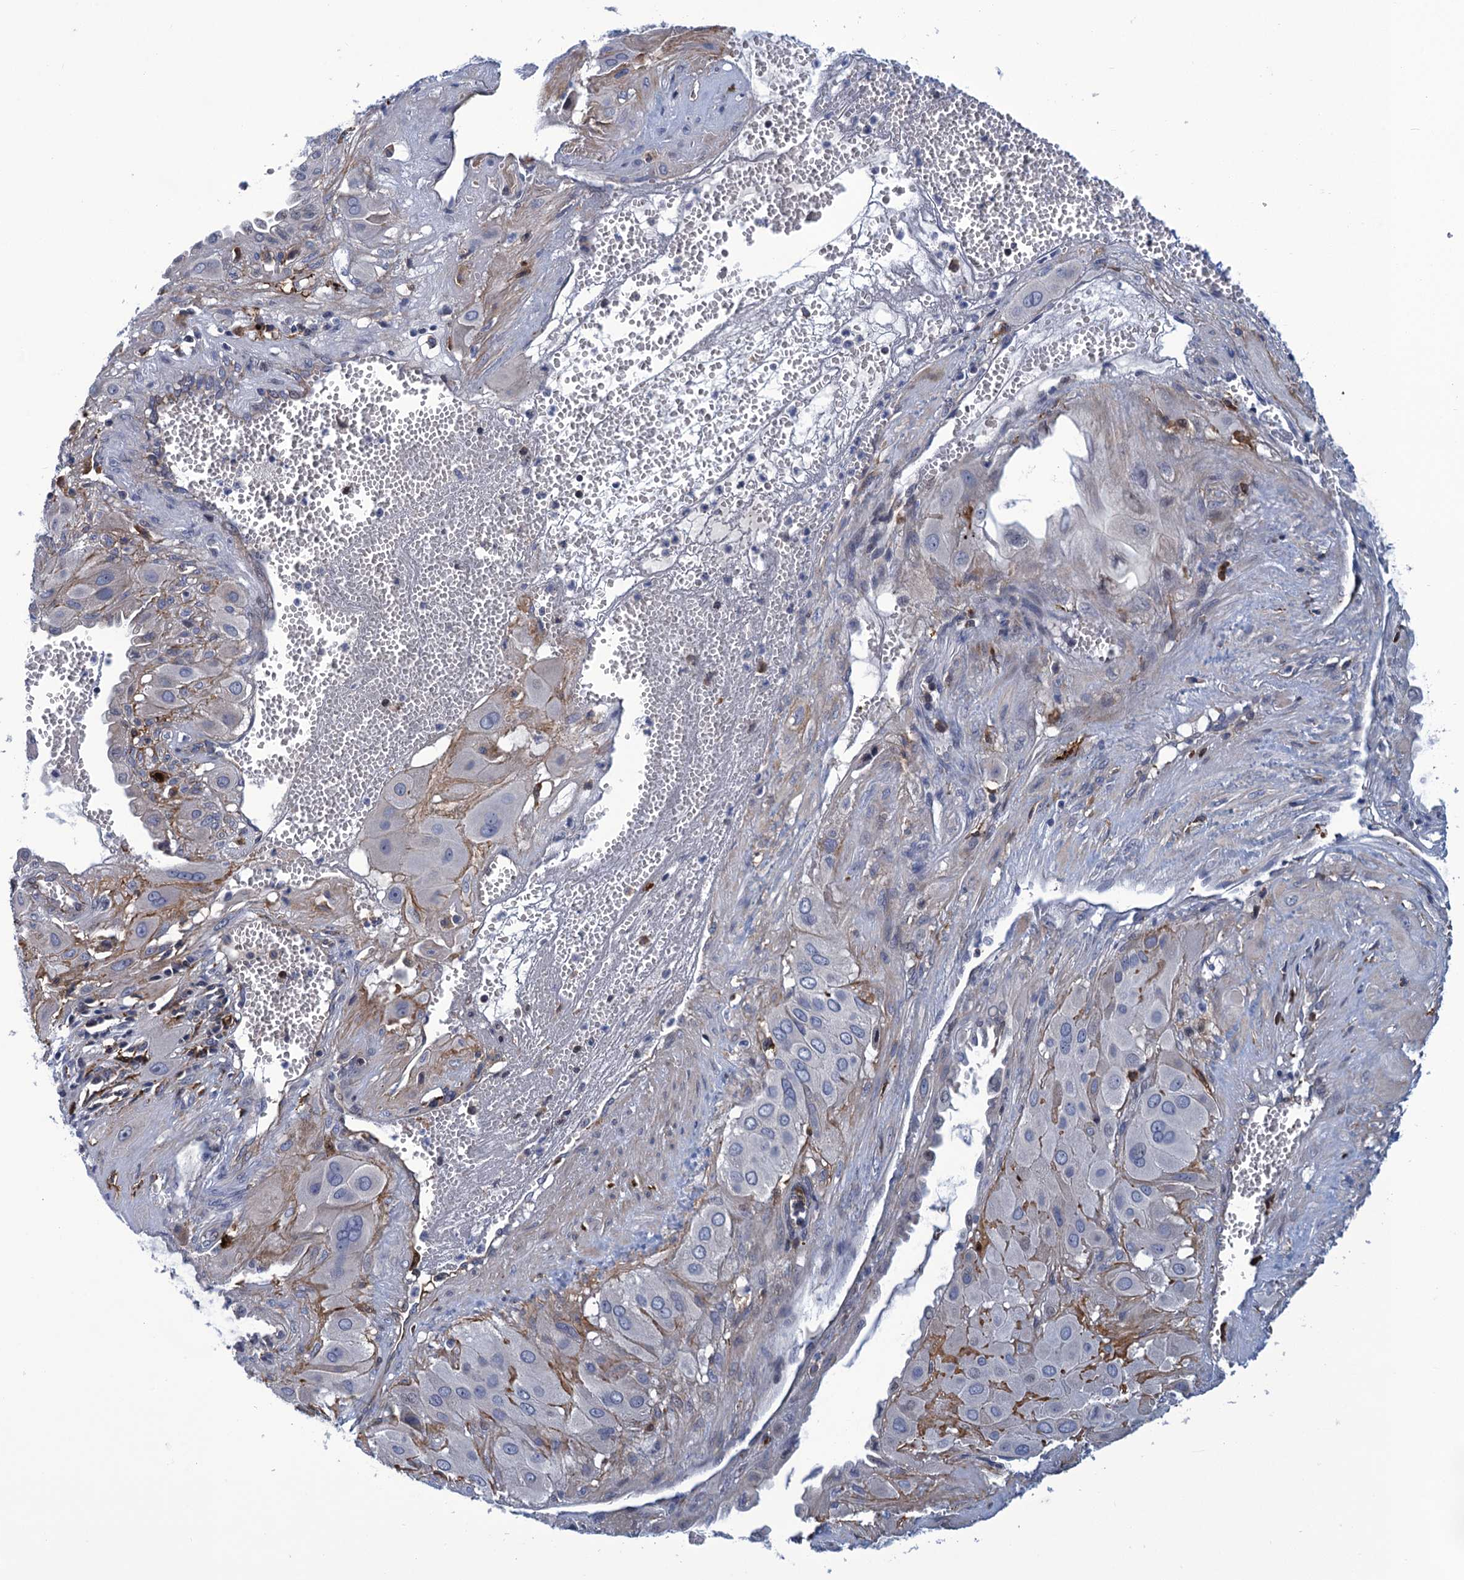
{"staining": {"intensity": "negative", "quantity": "none", "location": "none"}, "tissue": "cervical cancer", "cell_type": "Tumor cells", "image_type": "cancer", "snomed": [{"axis": "morphology", "description": "Squamous cell carcinoma, NOS"}, {"axis": "topography", "description": "Cervix"}], "caption": "IHC photomicrograph of neoplastic tissue: squamous cell carcinoma (cervical) stained with DAB displays no significant protein expression in tumor cells.", "gene": "DNHD1", "patient": {"sex": "female", "age": 34}}